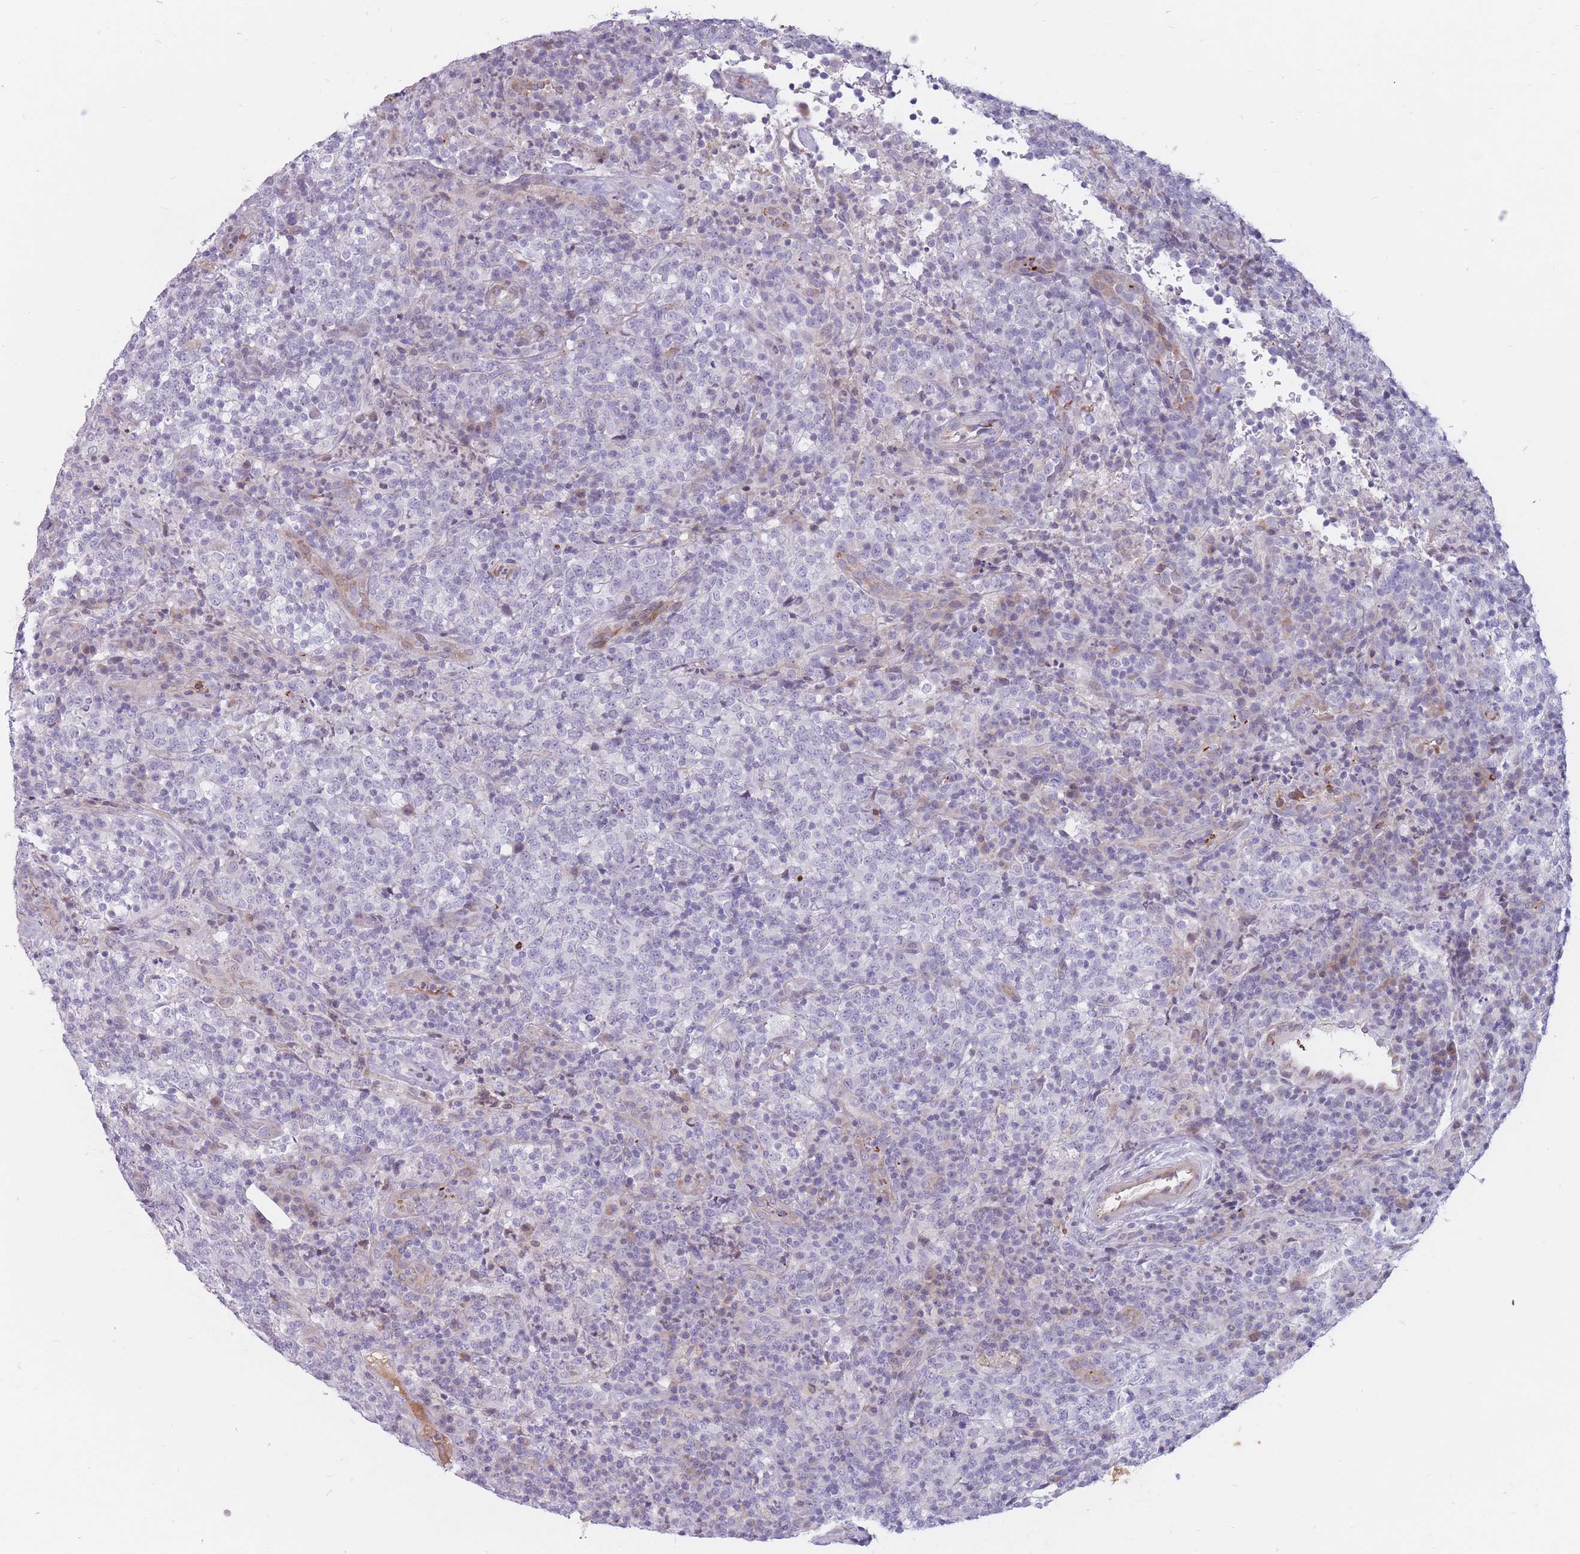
{"staining": {"intensity": "negative", "quantity": "none", "location": "none"}, "tissue": "lymphoma", "cell_type": "Tumor cells", "image_type": "cancer", "snomed": [{"axis": "morphology", "description": "Malignant lymphoma, non-Hodgkin's type, High grade"}, {"axis": "topography", "description": "Lymph node"}], "caption": "An immunohistochemistry (IHC) photomicrograph of malignant lymphoma, non-Hodgkin's type (high-grade) is shown. There is no staining in tumor cells of malignant lymphoma, non-Hodgkin's type (high-grade).", "gene": "PTGDR", "patient": {"sex": "male", "age": 54}}